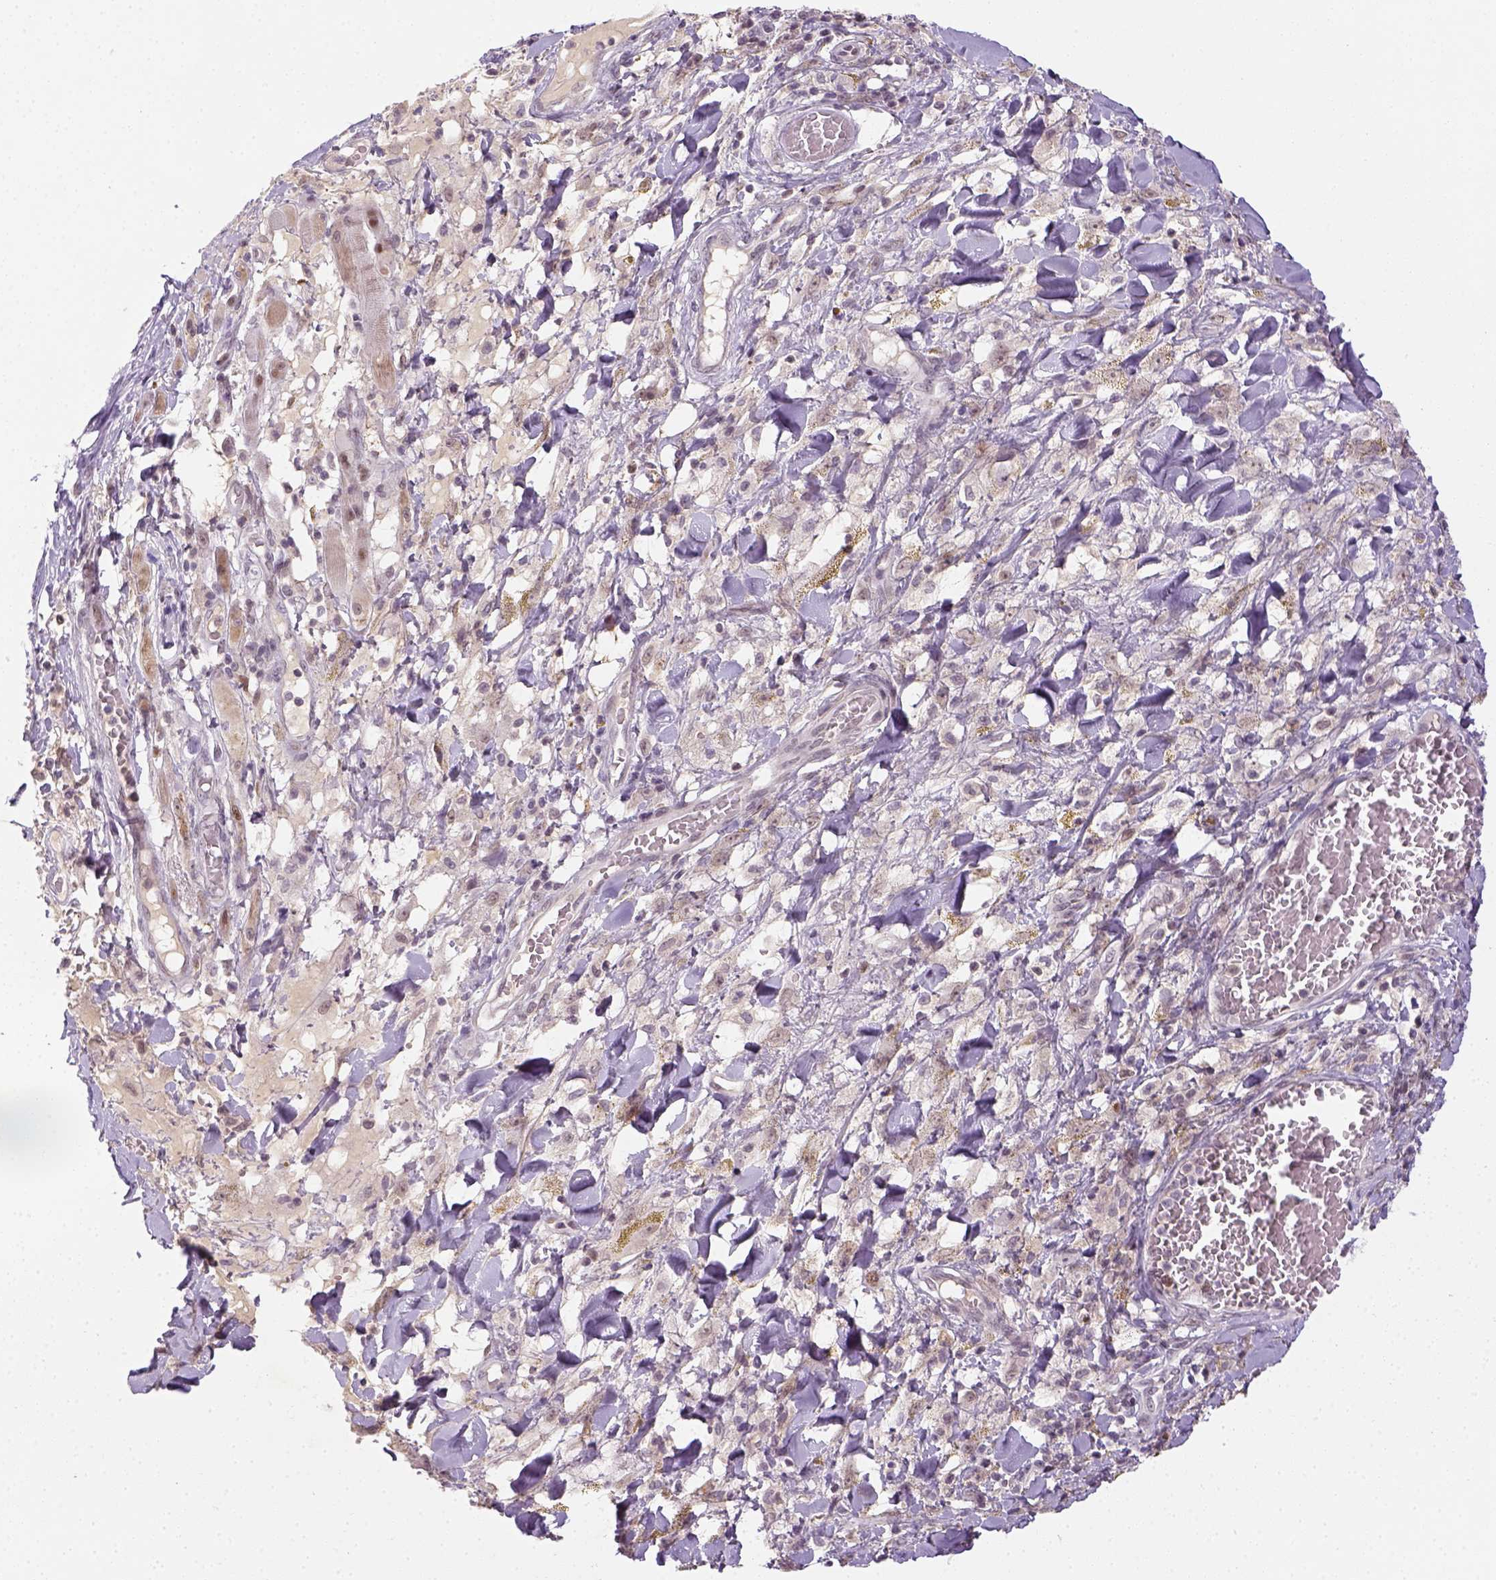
{"staining": {"intensity": "negative", "quantity": "none", "location": "none"}, "tissue": "melanoma", "cell_type": "Tumor cells", "image_type": "cancer", "snomed": [{"axis": "morphology", "description": "Malignant melanoma, NOS"}, {"axis": "topography", "description": "Skin"}], "caption": "Histopathology image shows no protein positivity in tumor cells of melanoma tissue. Nuclei are stained in blue.", "gene": "MAGEB3", "patient": {"sex": "female", "age": 91}}